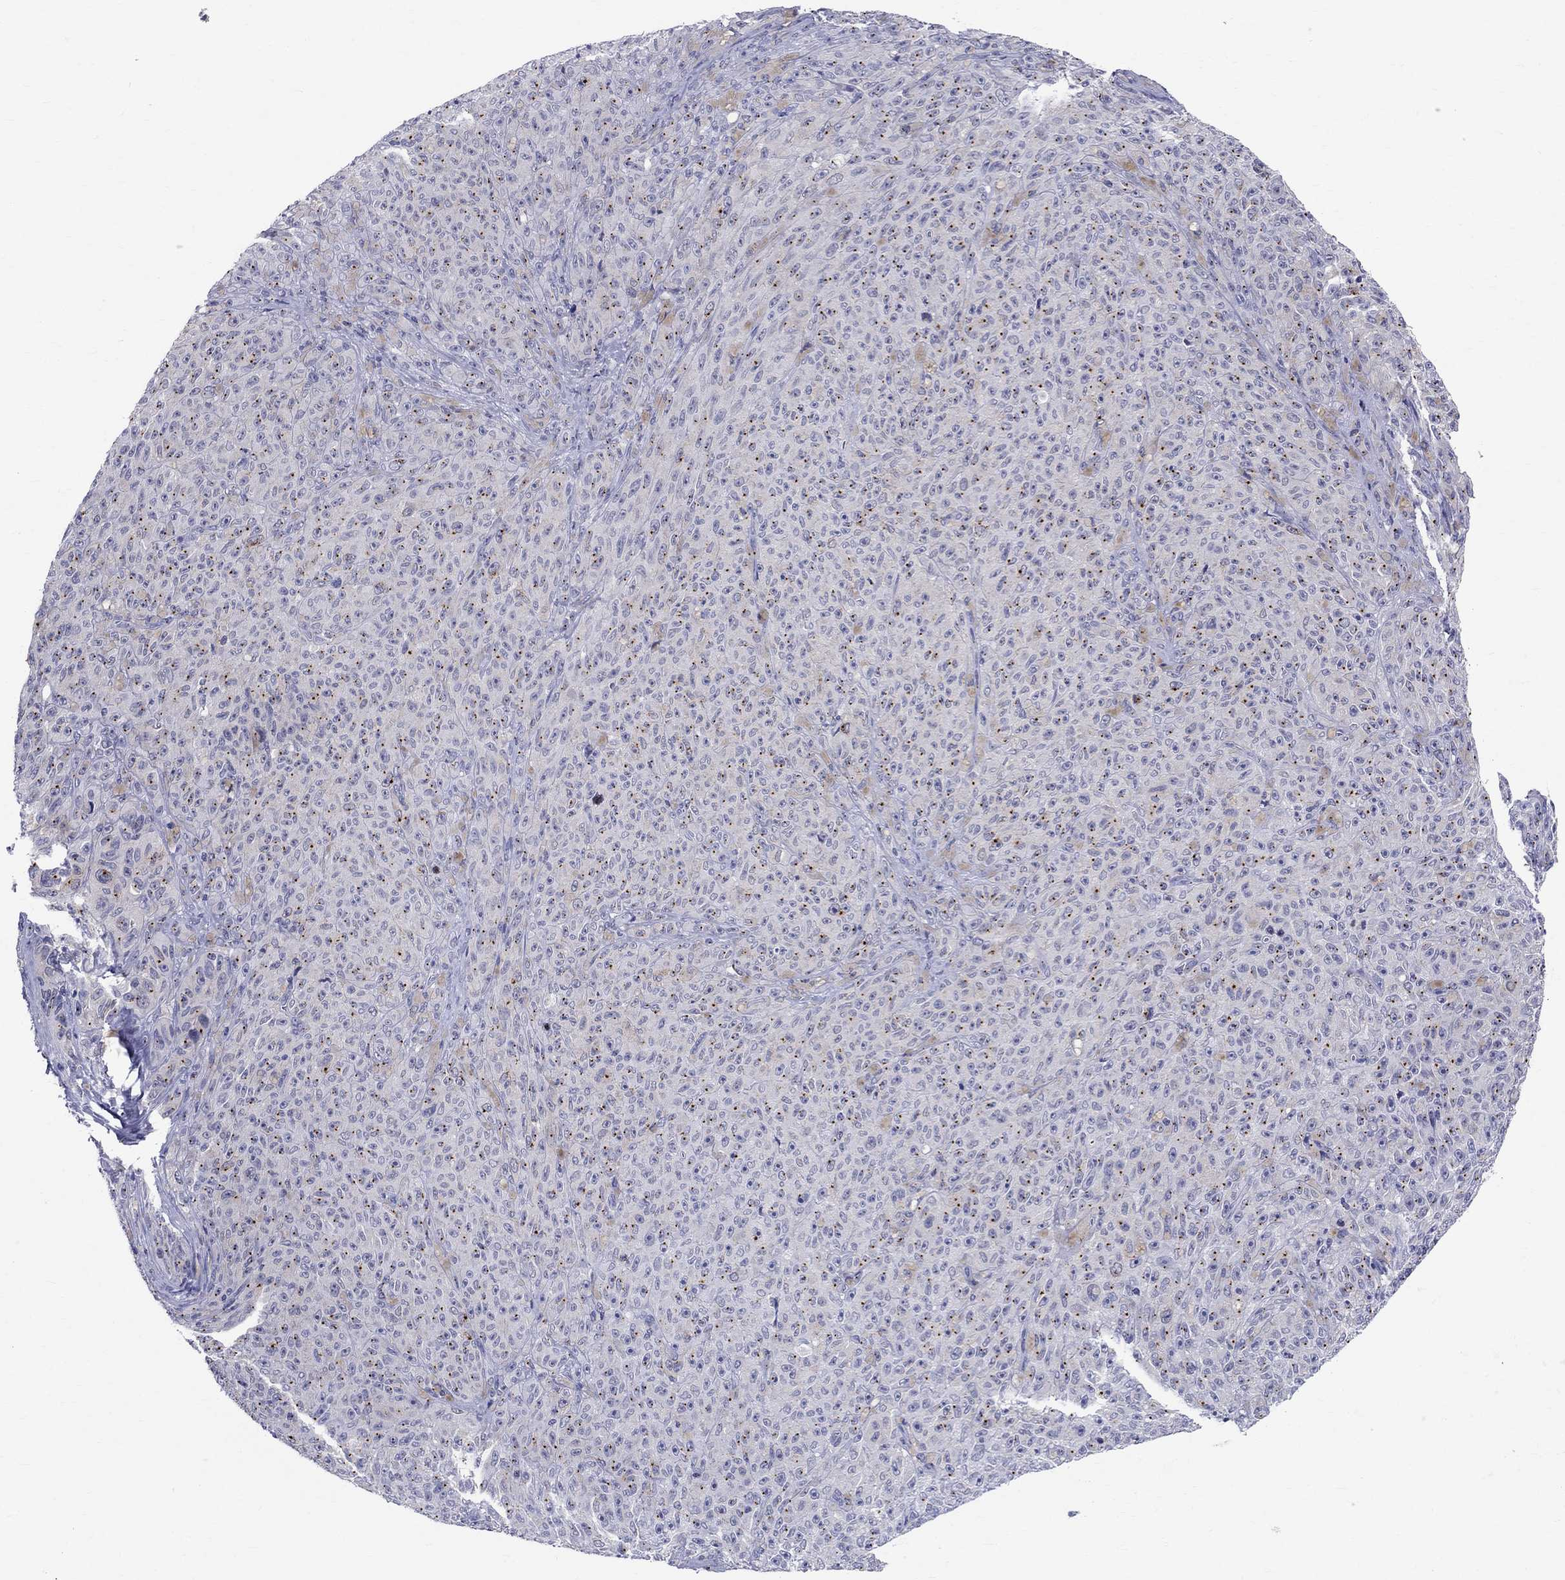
{"staining": {"intensity": "negative", "quantity": "none", "location": "none"}, "tissue": "melanoma", "cell_type": "Tumor cells", "image_type": "cancer", "snomed": [{"axis": "morphology", "description": "Malignant melanoma, NOS"}, {"axis": "topography", "description": "Skin"}], "caption": "High power microscopy micrograph of an immunohistochemistry micrograph of melanoma, revealing no significant expression in tumor cells.", "gene": "CEP43", "patient": {"sex": "female", "age": 82}}